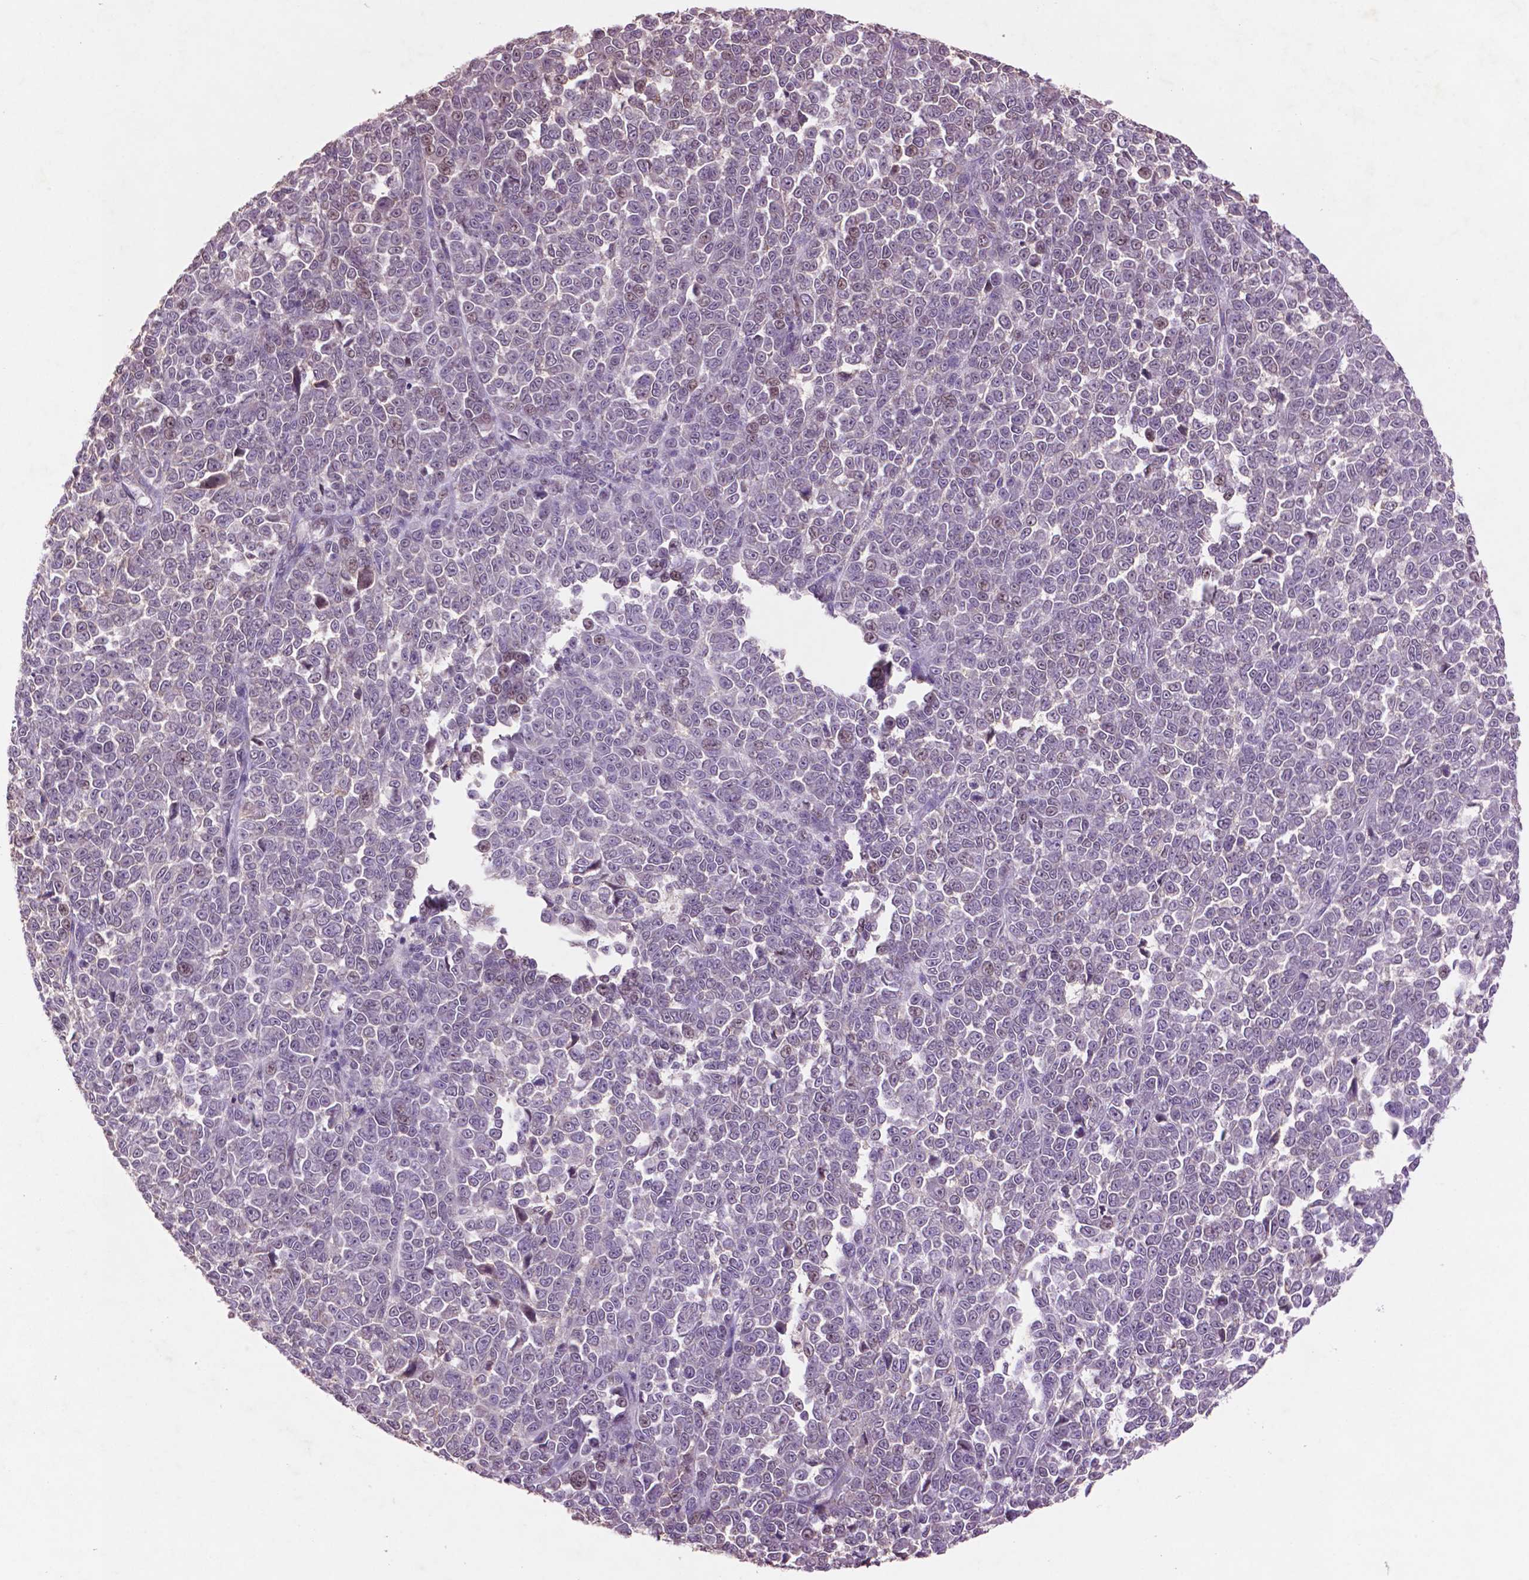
{"staining": {"intensity": "negative", "quantity": "none", "location": "none"}, "tissue": "melanoma", "cell_type": "Tumor cells", "image_type": "cancer", "snomed": [{"axis": "morphology", "description": "Malignant melanoma, NOS"}, {"axis": "topography", "description": "Skin"}], "caption": "This photomicrograph is of malignant melanoma stained with IHC to label a protein in brown with the nuclei are counter-stained blue. There is no expression in tumor cells.", "gene": "GLRX", "patient": {"sex": "female", "age": 95}}